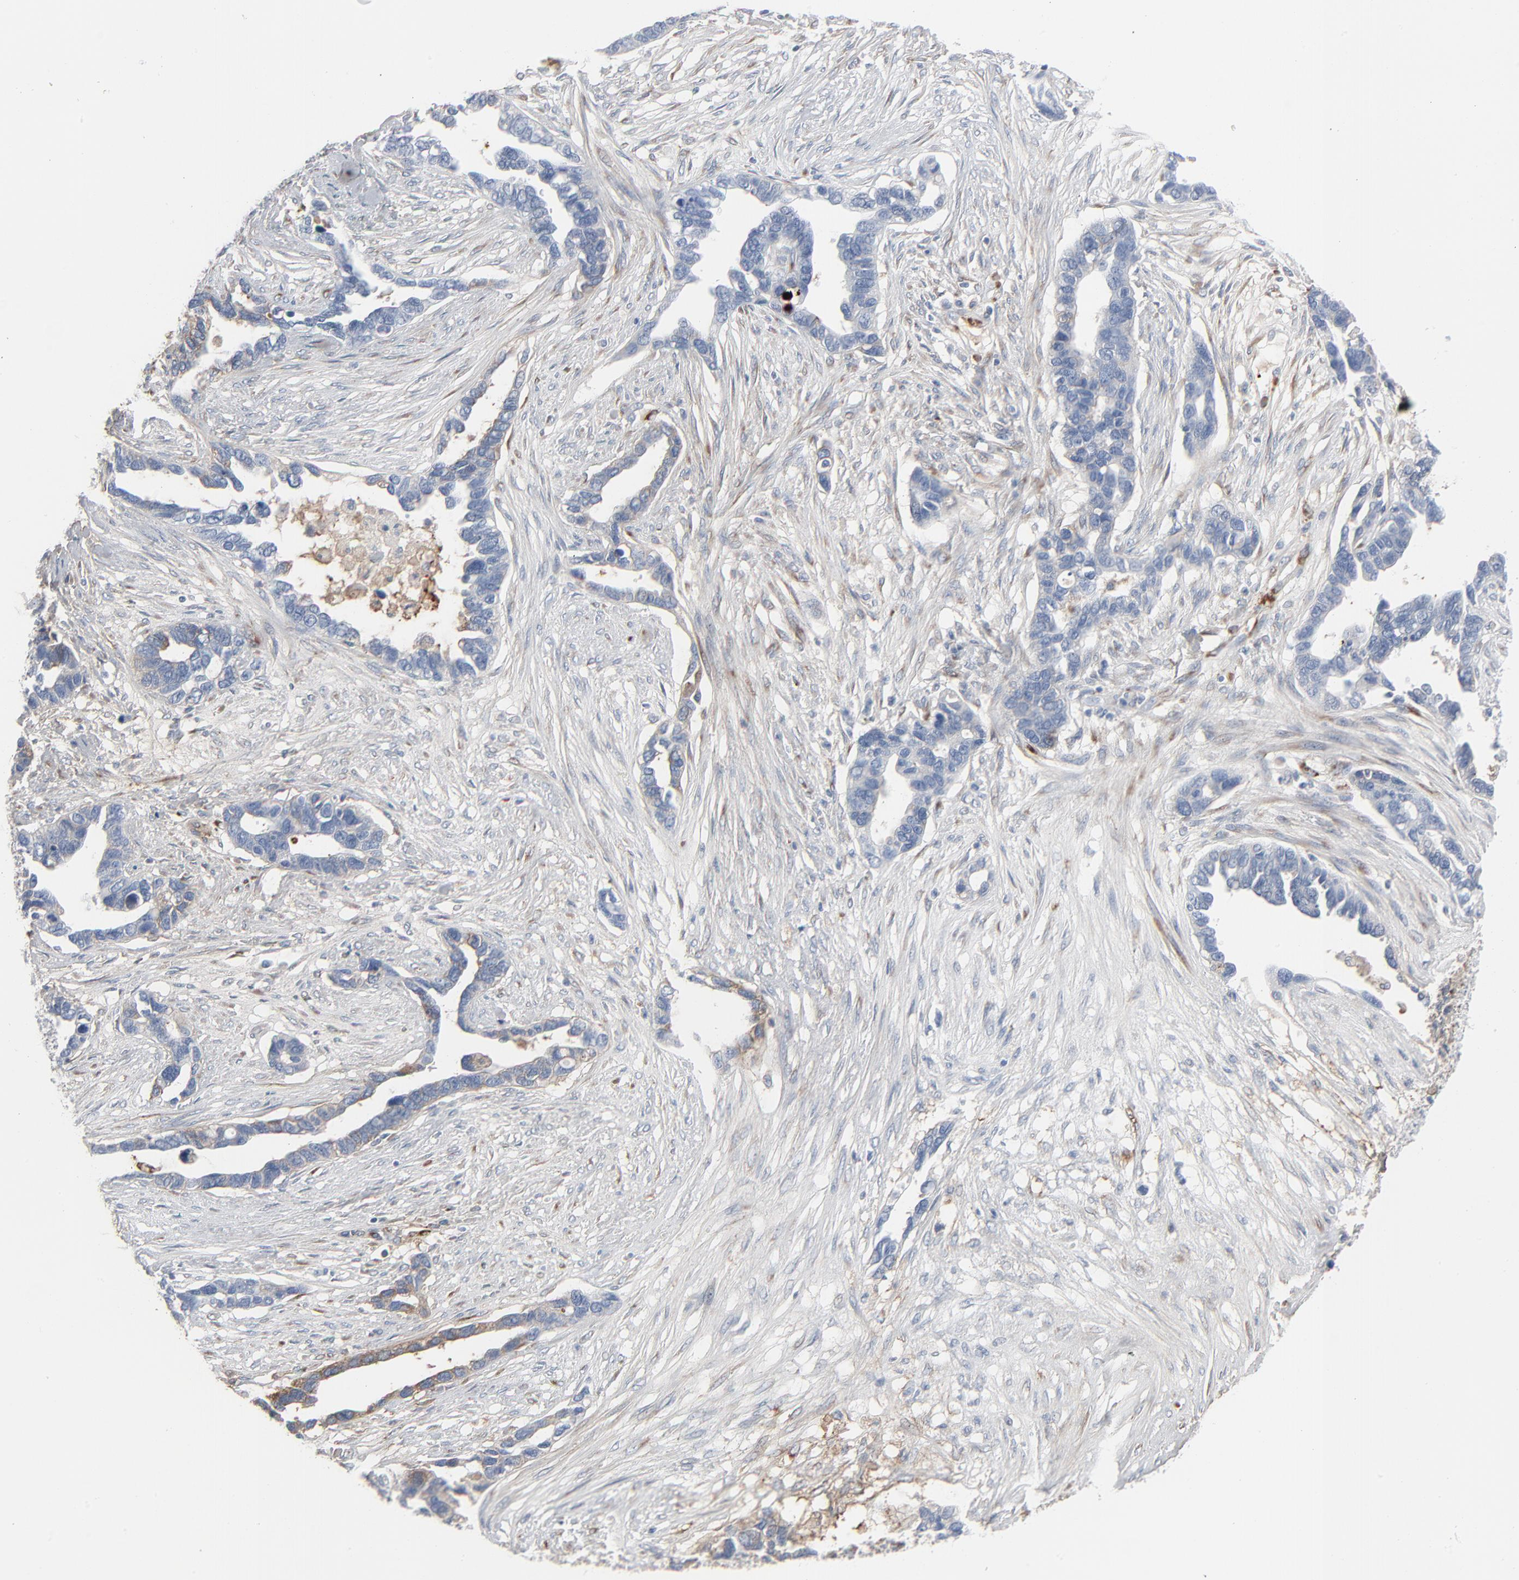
{"staining": {"intensity": "negative", "quantity": "none", "location": "none"}, "tissue": "ovarian cancer", "cell_type": "Tumor cells", "image_type": "cancer", "snomed": [{"axis": "morphology", "description": "Cystadenocarcinoma, serous, NOS"}, {"axis": "topography", "description": "Ovary"}], "caption": "Tumor cells show no significant positivity in serous cystadenocarcinoma (ovarian). (Stains: DAB IHC with hematoxylin counter stain, Microscopy: brightfield microscopy at high magnification).", "gene": "BGN", "patient": {"sex": "female", "age": 54}}